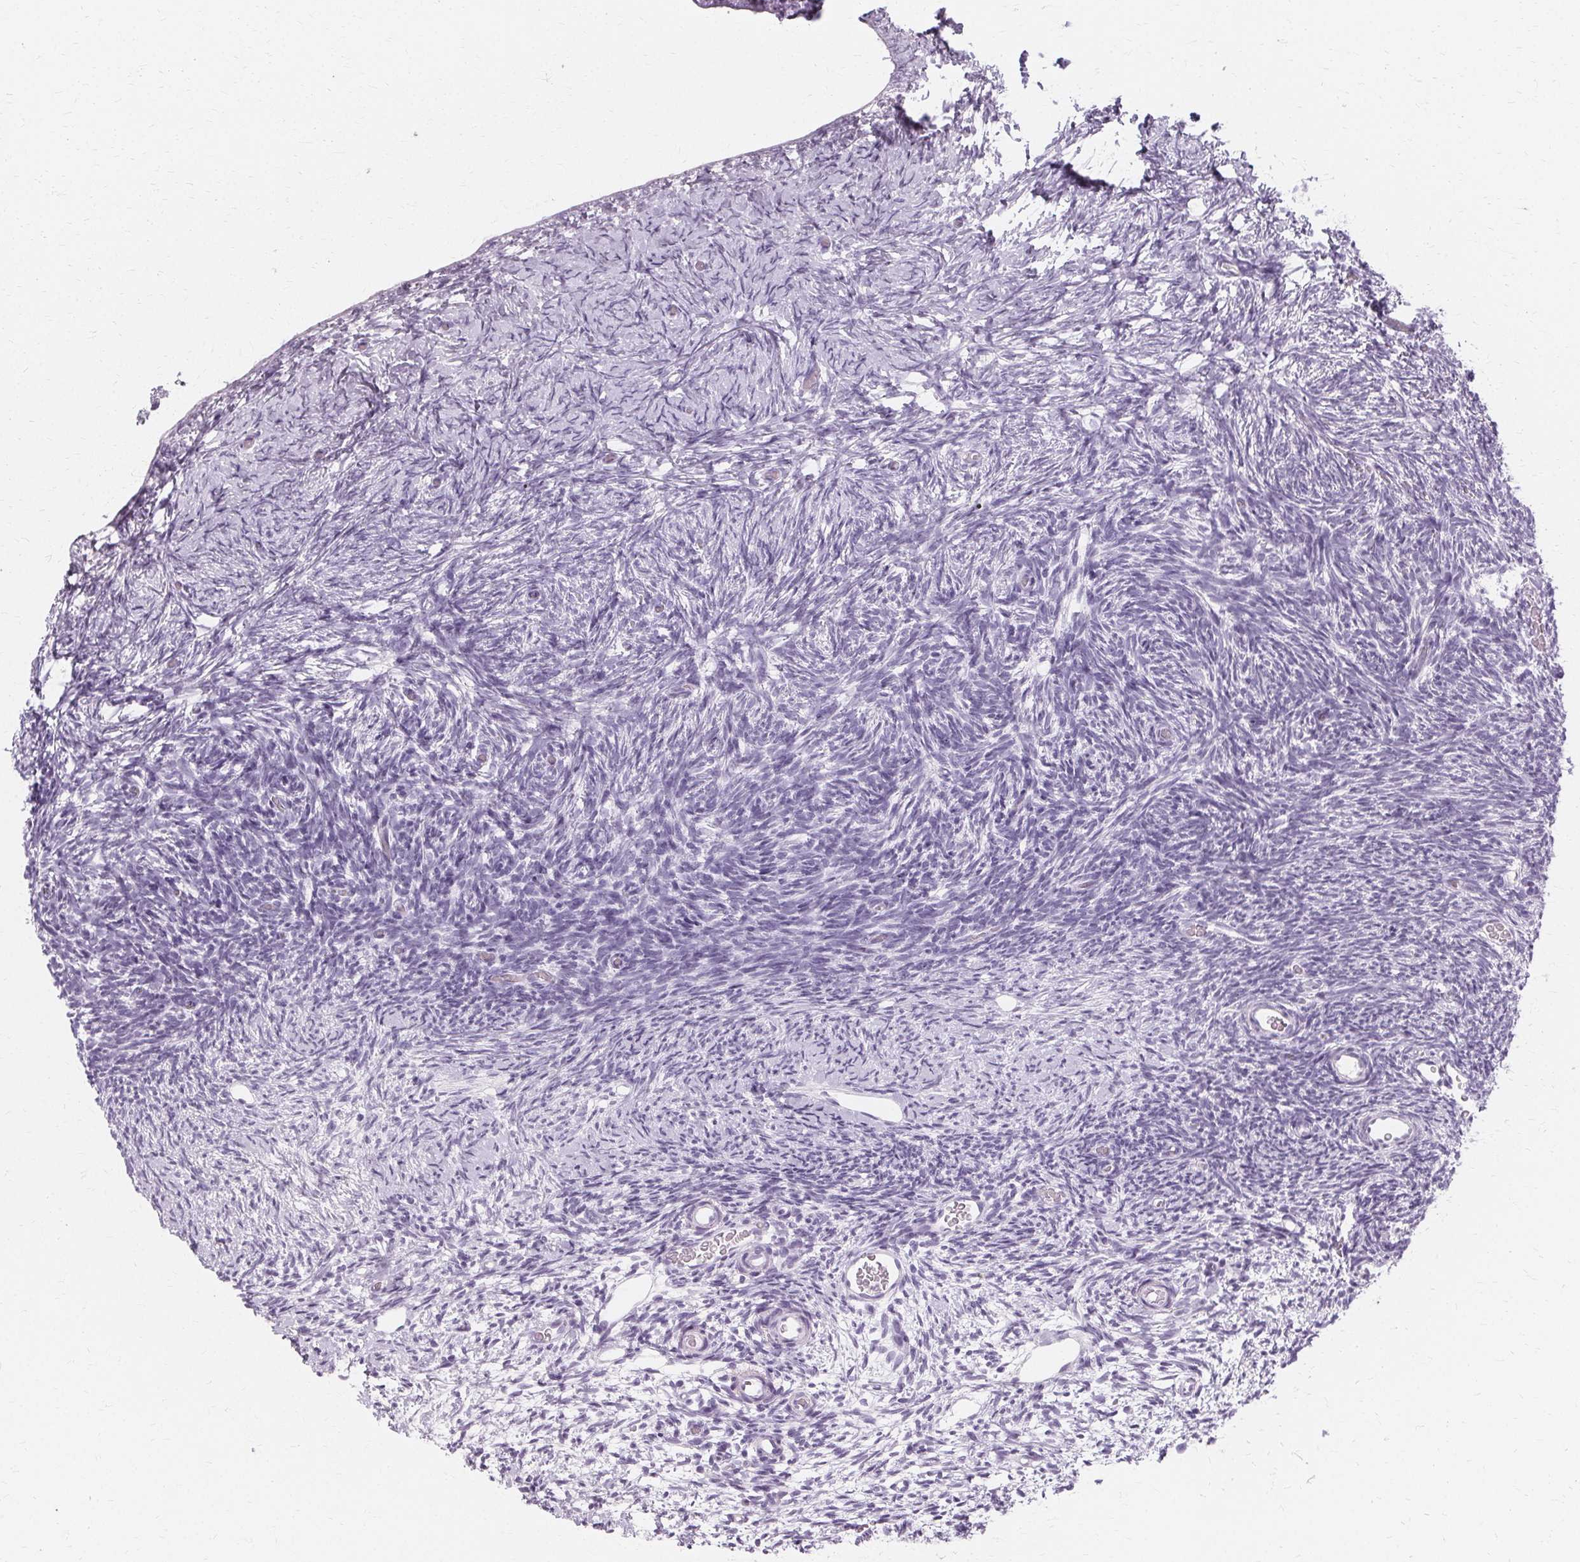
{"staining": {"intensity": "negative", "quantity": "none", "location": "none"}, "tissue": "ovary", "cell_type": "Follicle cells", "image_type": "normal", "snomed": [{"axis": "morphology", "description": "Normal tissue, NOS"}, {"axis": "topography", "description": "Ovary"}], "caption": "Human ovary stained for a protein using immunohistochemistry shows no staining in follicle cells.", "gene": "KRT6A", "patient": {"sex": "female", "age": 39}}